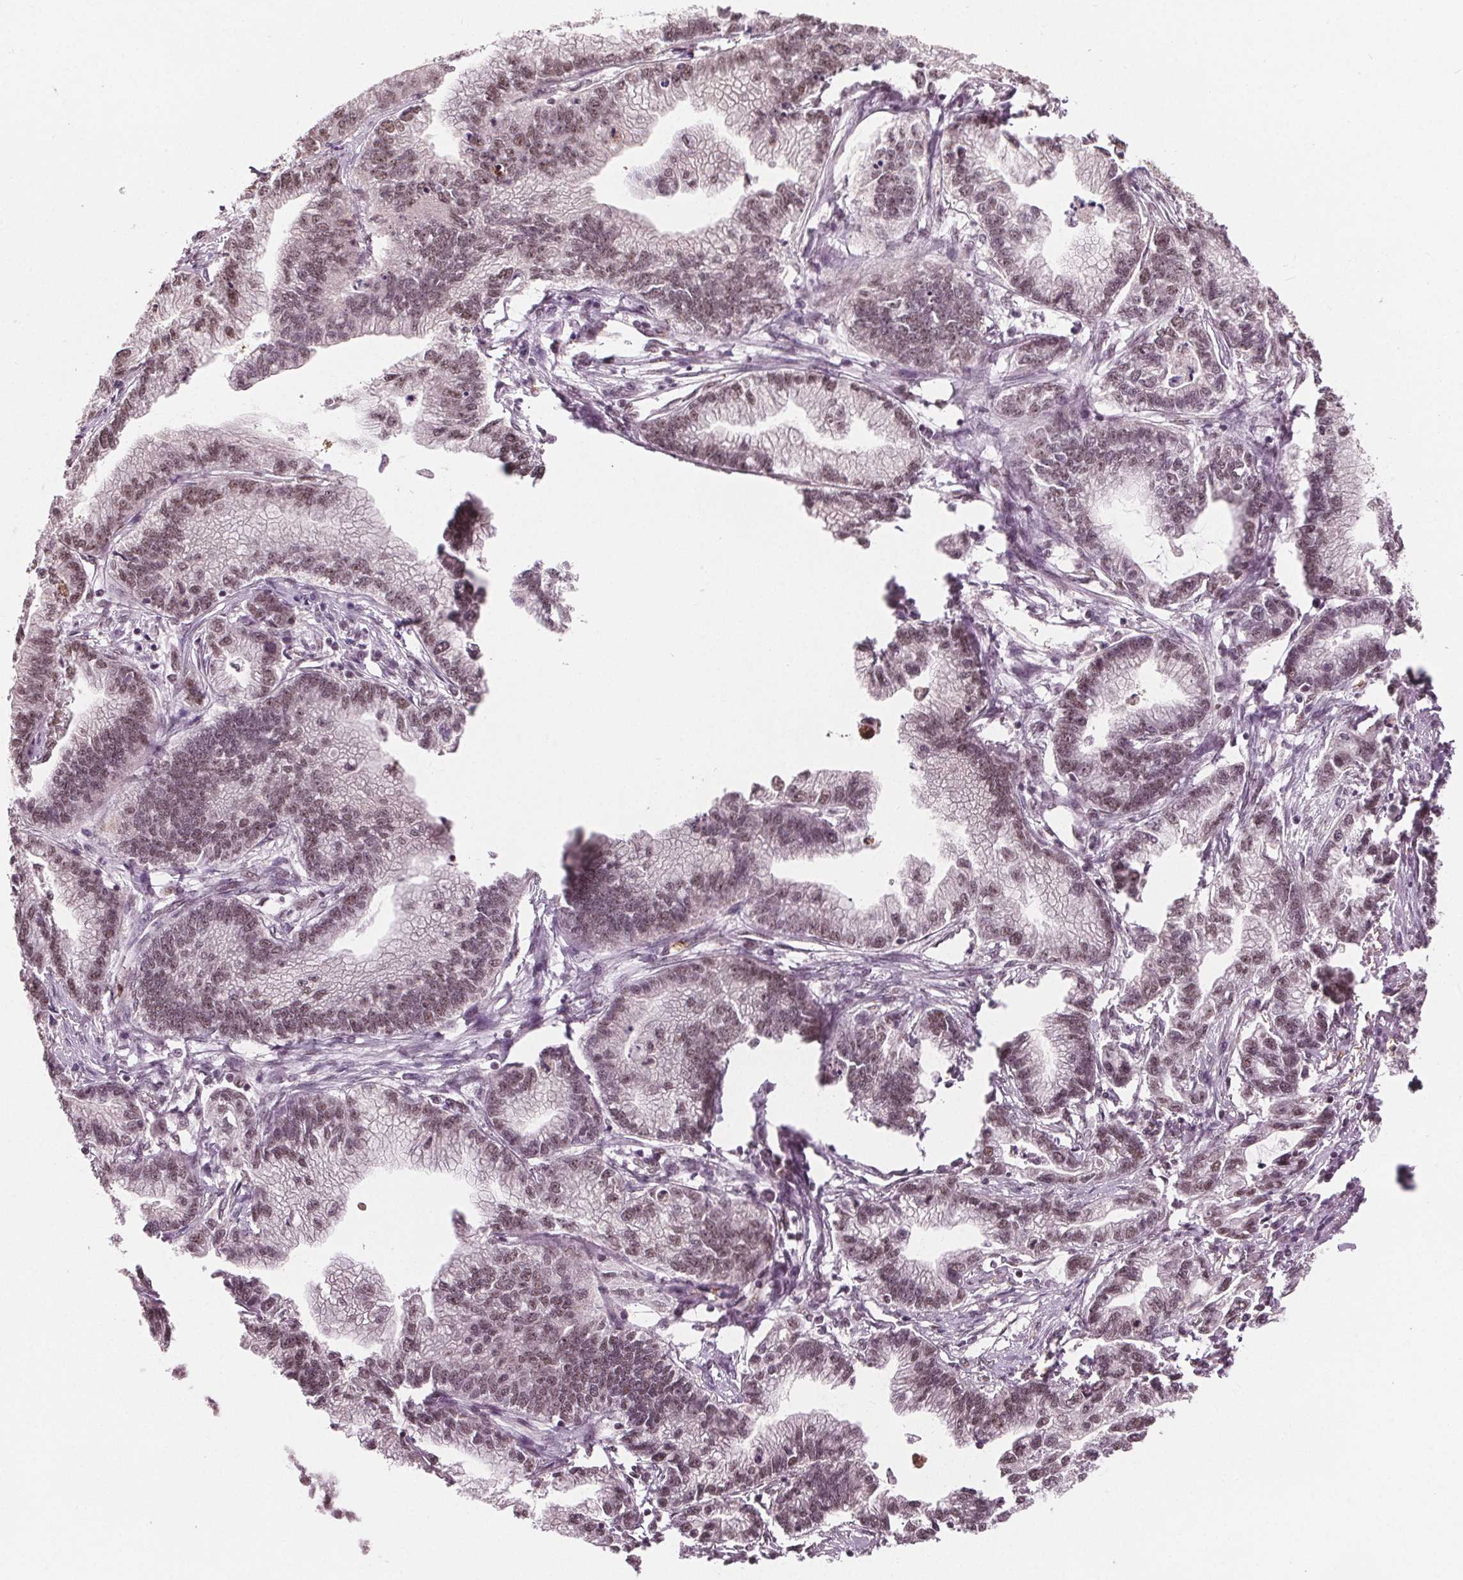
{"staining": {"intensity": "weak", "quantity": "25%-75%", "location": "nuclear"}, "tissue": "stomach cancer", "cell_type": "Tumor cells", "image_type": "cancer", "snomed": [{"axis": "morphology", "description": "Adenocarcinoma, NOS"}, {"axis": "topography", "description": "Stomach"}], "caption": "Stomach cancer tissue exhibits weak nuclear expression in about 25%-75% of tumor cells", "gene": "IWS1", "patient": {"sex": "male", "age": 83}}